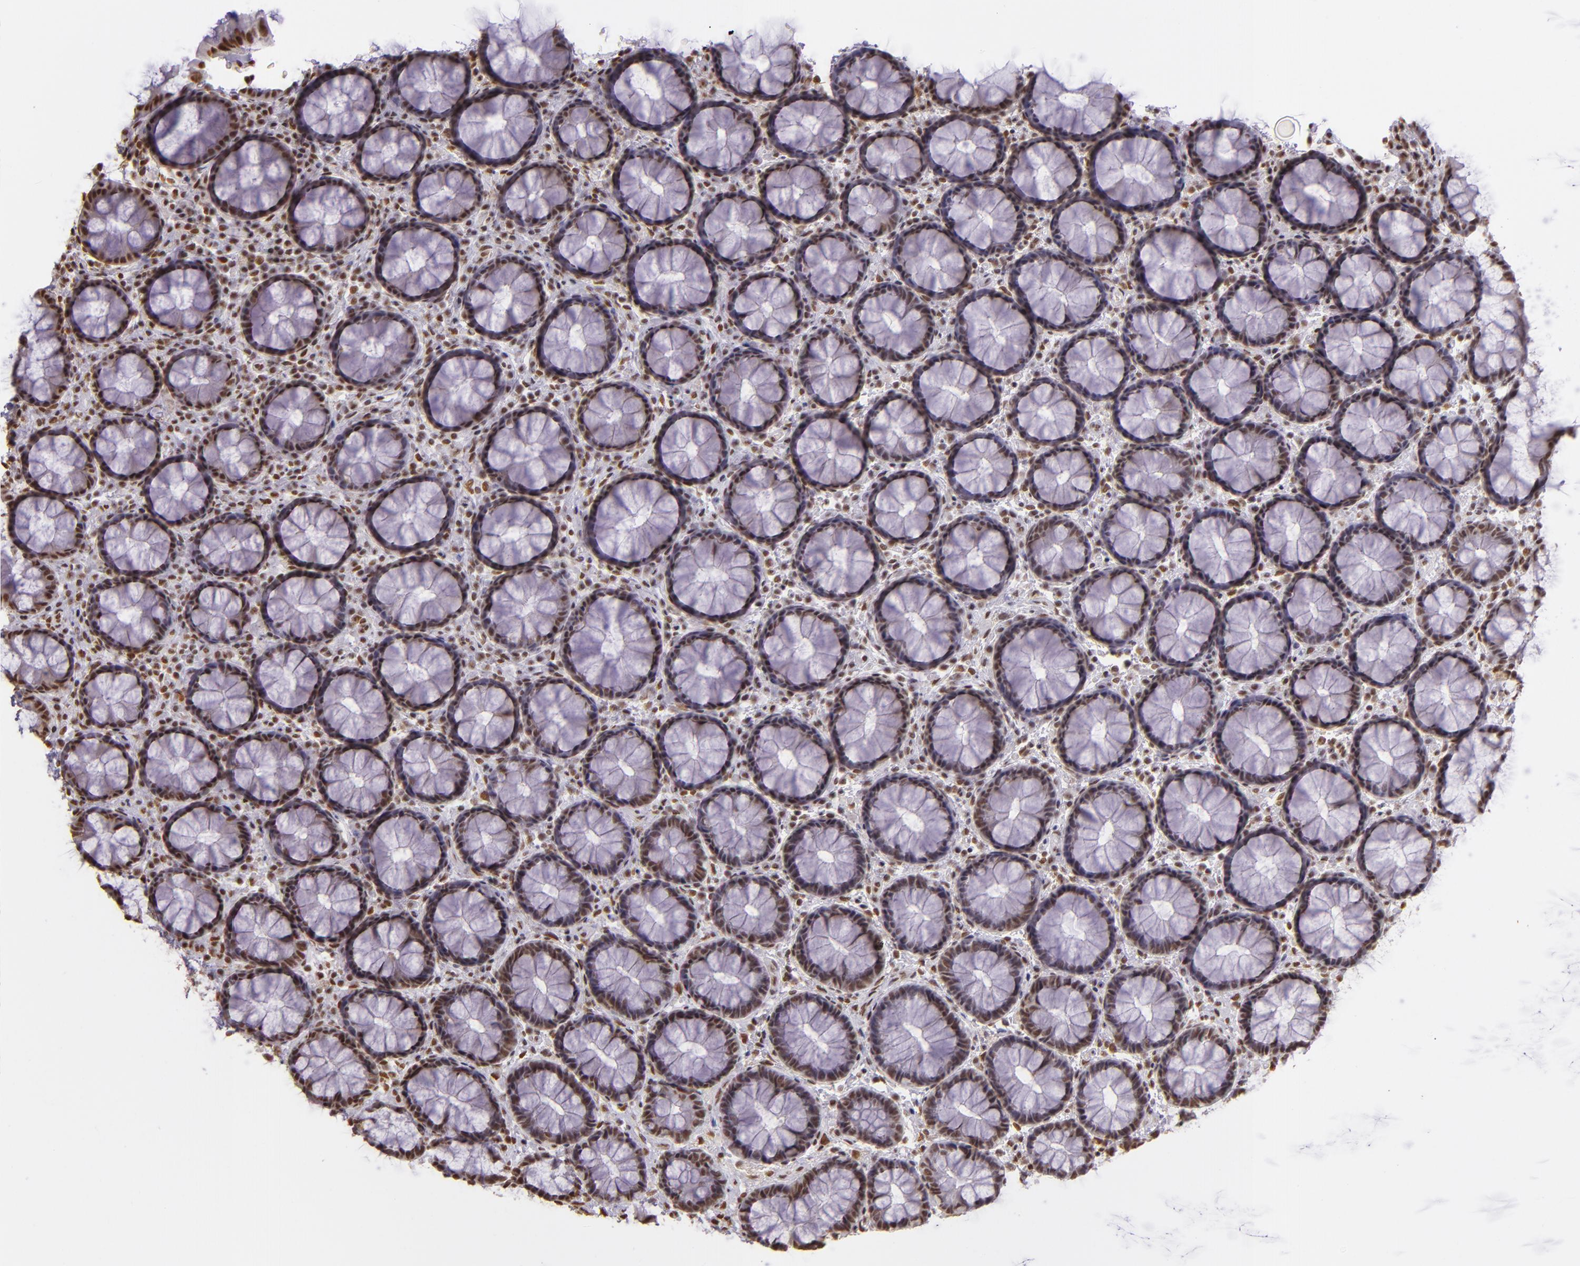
{"staining": {"intensity": "moderate", "quantity": ">75%", "location": "nuclear"}, "tissue": "rectum", "cell_type": "Glandular cells", "image_type": "normal", "snomed": [{"axis": "morphology", "description": "Normal tissue, NOS"}, {"axis": "topography", "description": "Rectum"}], "caption": "Approximately >75% of glandular cells in normal human rectum show moderate nuclear protein positivity as visualized by brown immunohistochemical staining.", "gene": "USF1", "patient": {"sex": "male", "age": 92}}